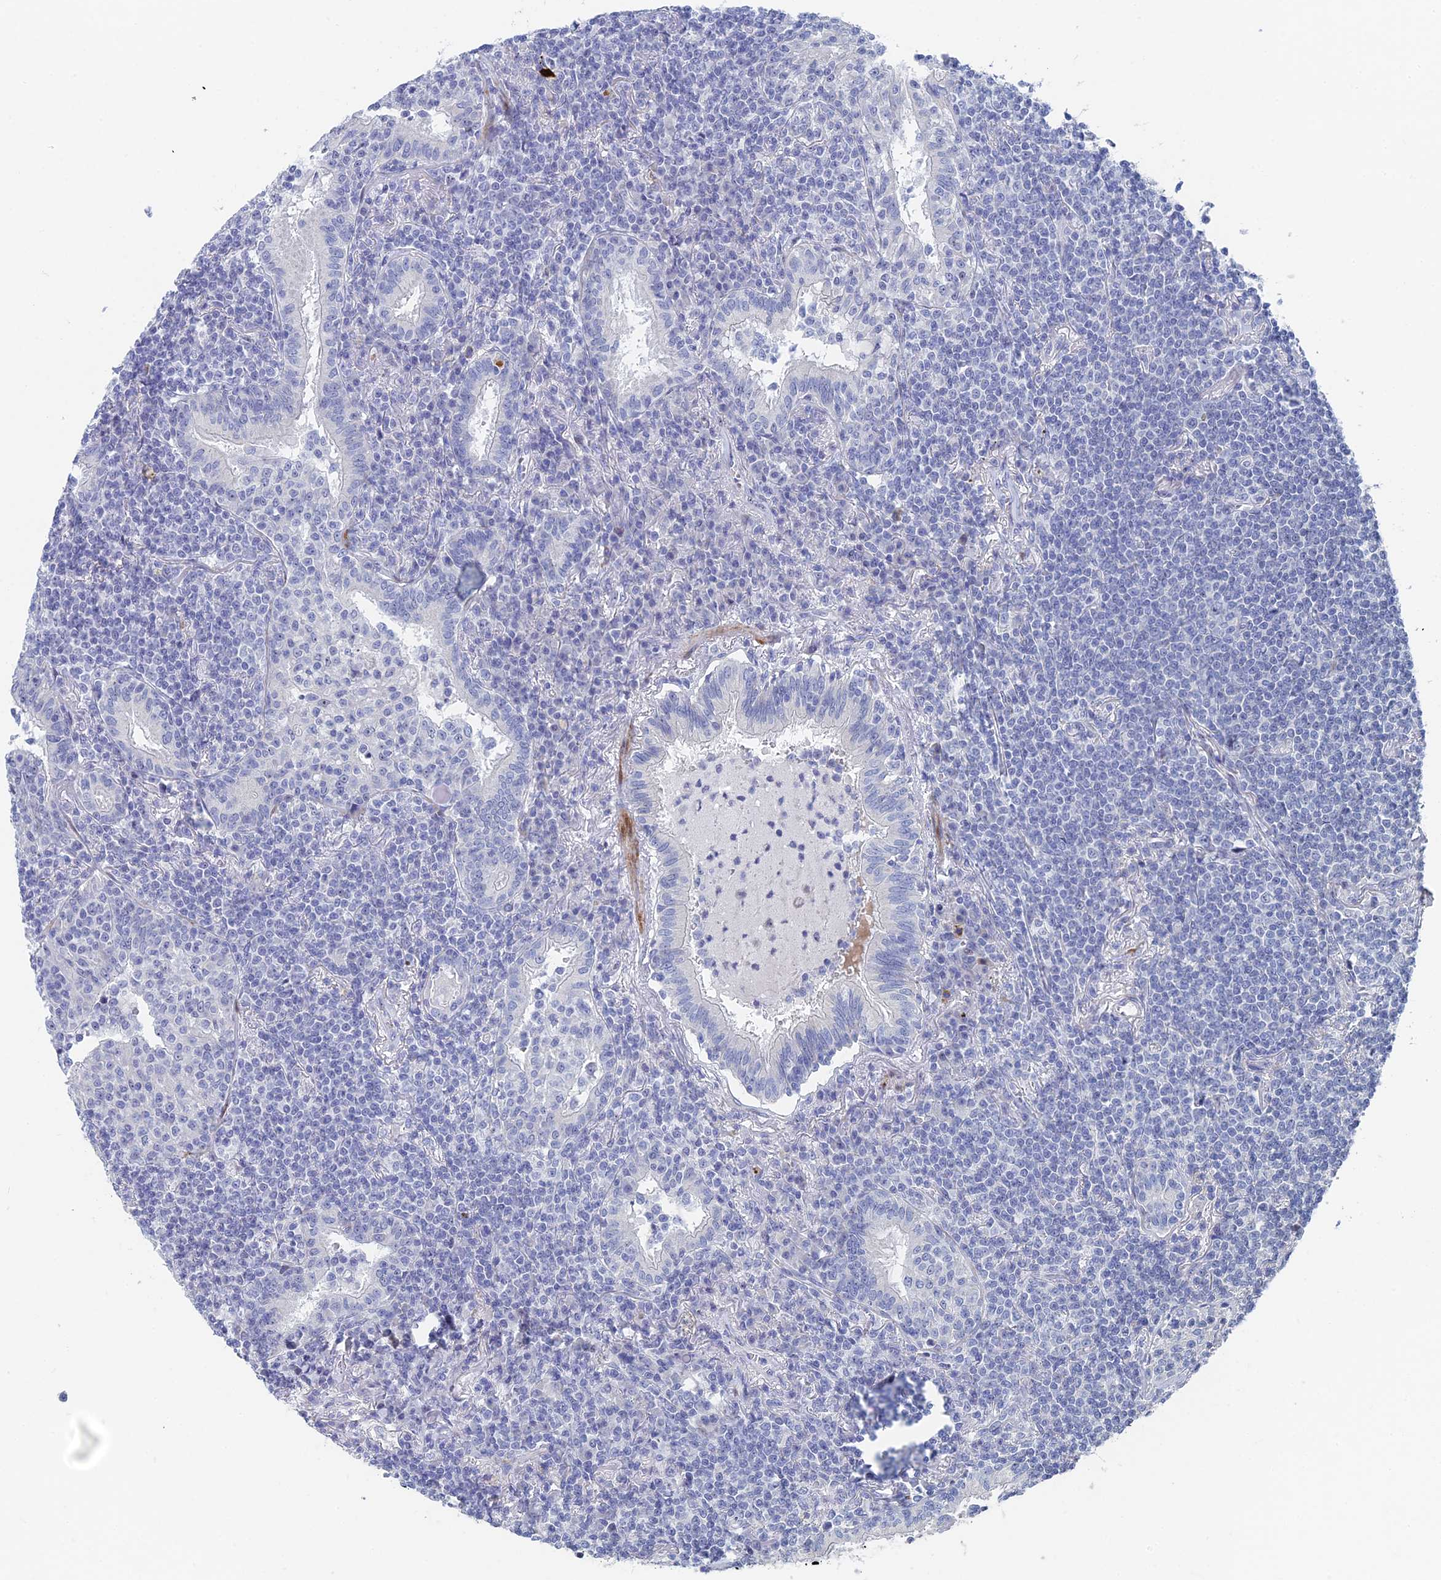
{"staining": {"intensity": "negative", "quantity": "none", "location": "none"}, "tissue": "lymphoma", "cell_type": "Tumor cells", "image_type": "cancer", "snomed": [{"axis": "morphology", "description": "Malignant lymphoma, non-Hodgkin's type, Low grade"}, {"axis": "topography", "description": "Lung"}], "caption": "This is a histopathology image of IHC staining of malignant lymphoma, non-Hodgkin's type (low-grade), which shows no expression in tumor cells. The staining was performed using DAB (3,3'-diaminobenzidine) to visualize the protein expression in brown, while the nuclei were stained in blue with hematoxylin (Magnification: 20x).", "gene": "DRGX", "patient": {"sex": "female", "age": 71}}